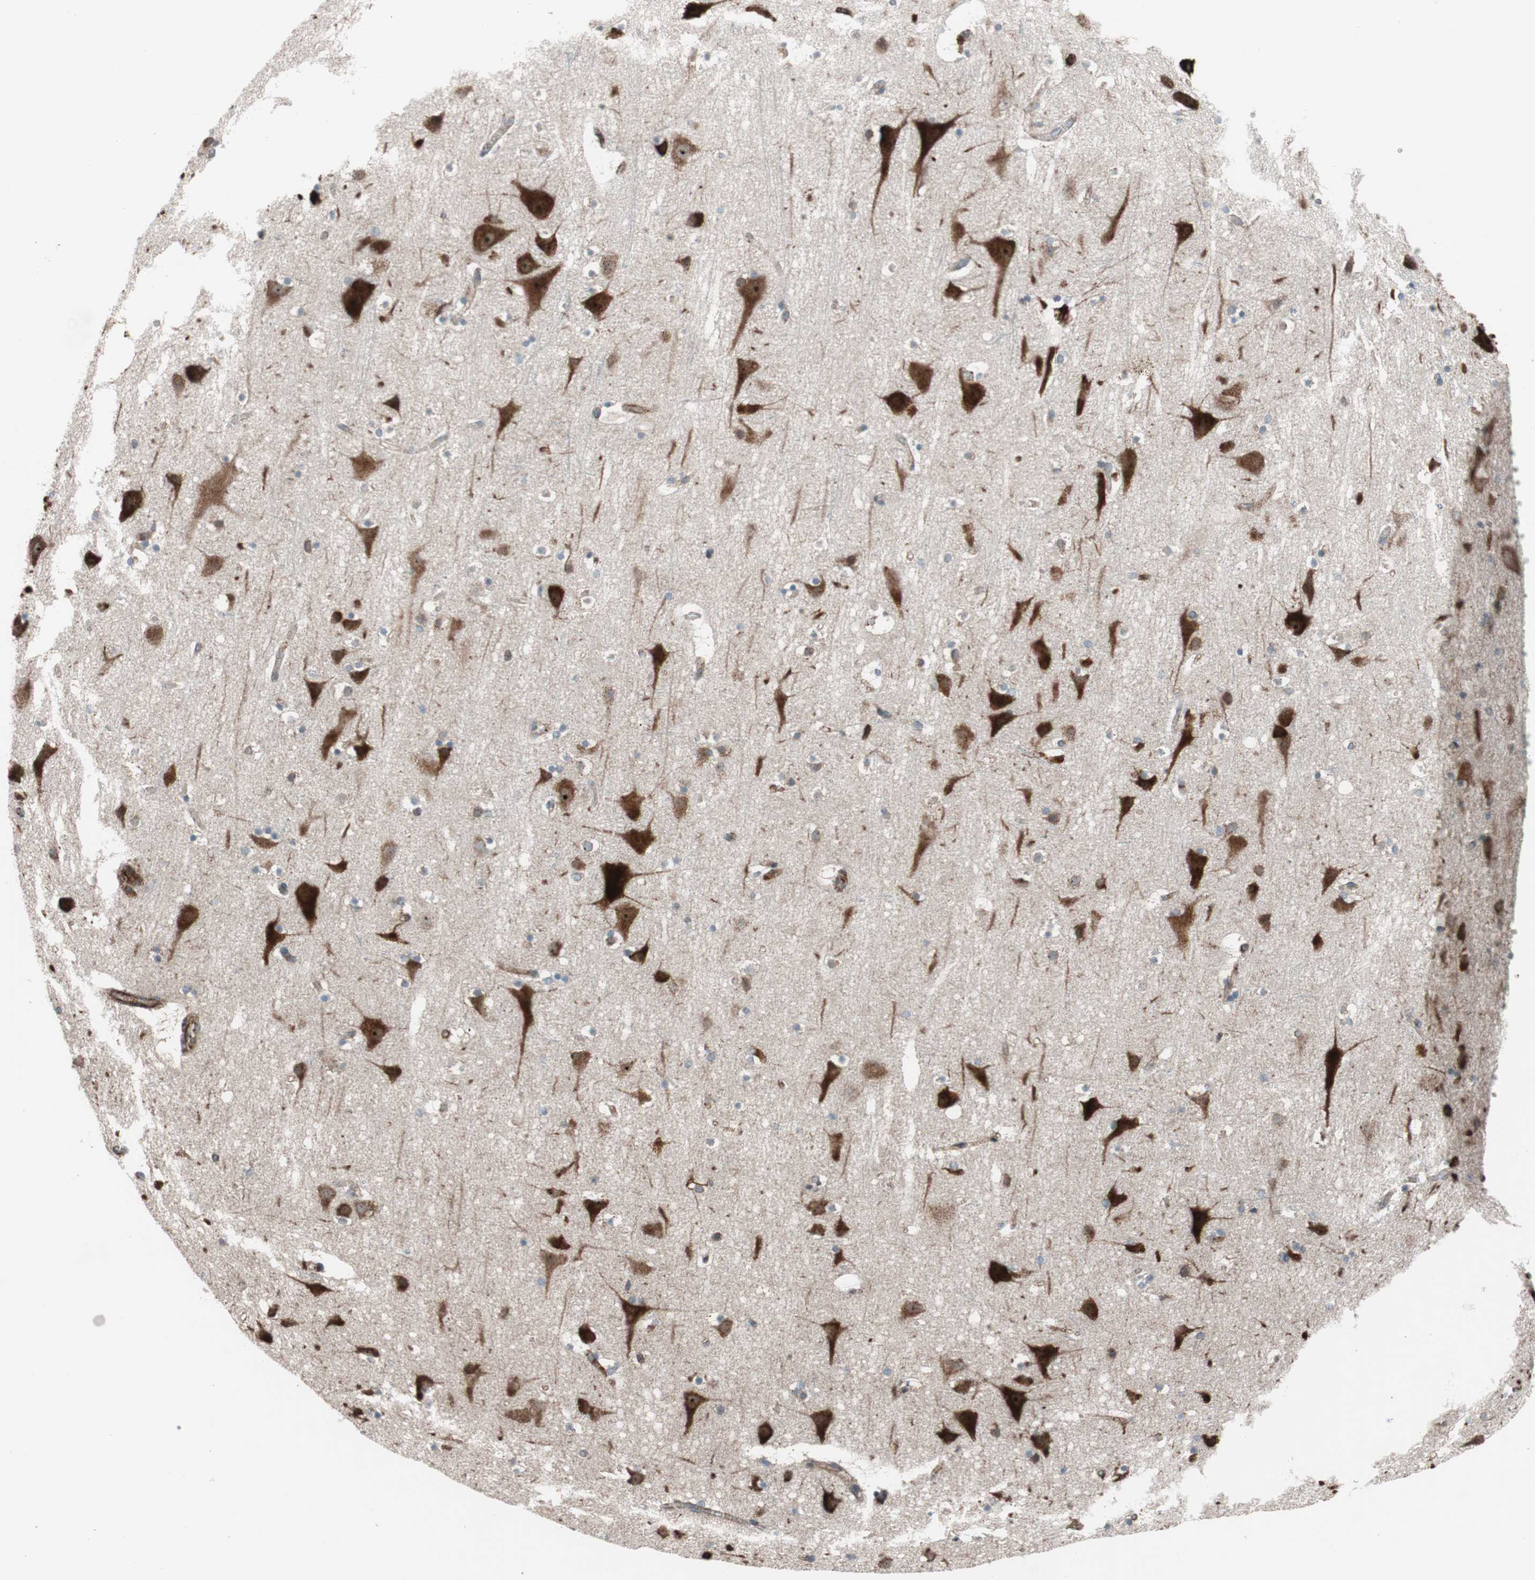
{"staining": {"intensity": "weak", "quantity": ">75%", "location": "cytoplasmic/membranous"}, "tissue": "cerebral cortex", "cell_type": "Endothelial cells", "image_type": "normal", "snomed": [{"axis": "morphology", "description": "Normal tissue, NOS"}, {"axis": "topography", "description": "Cerebral cortex"}], "caption": "Immunohistochemical staining of normal human cerebral cortex exhibits >75% levels of weak cytoplasmic/membranous protein staining in approximately >75% of endothelial cells.", "gene": "CCL14", "patient": {"sex": "male", "age": 45}}